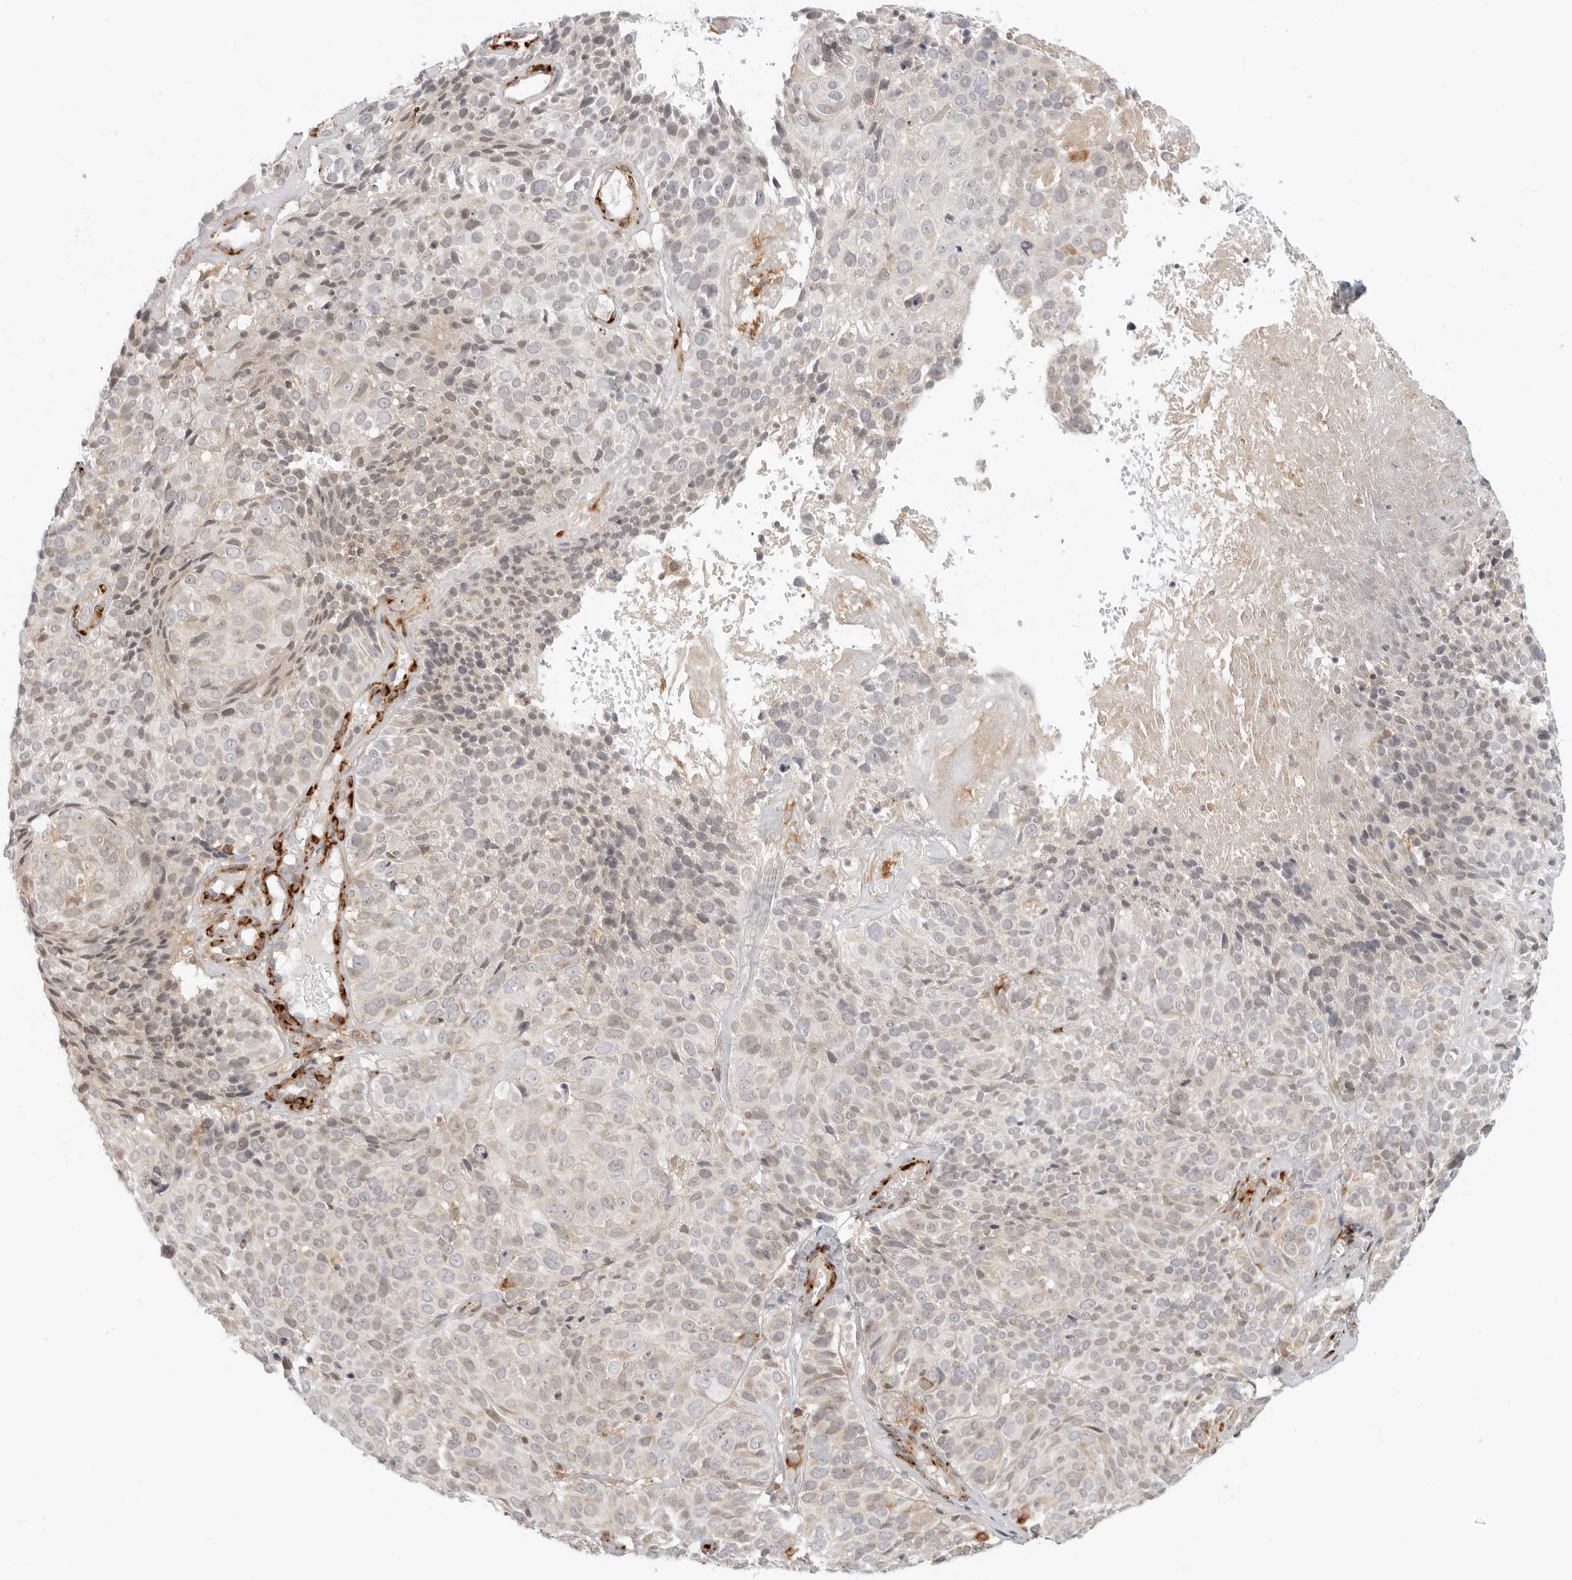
{"staining": {"intensity": "moderate", "quantity": "<25%", "location": "cytoplasmic/membranous"}, "tissue": "cervical cancer", "cell_type": "Tumor cells", "image_type": "cancer", "snomed": [{"axis": "morphology", "description": "Squamous cell carcinoma, NOS"}, {"axis": "topography", "description": "Cervix"}], "caption": "A micrograph of human cervical cancer (squamous cell carcinoma) stained for a protein demonstrates moderate cytoplasmic/membranous brown staining in tumor cells.", "gene": "C1QTNF1", "patient": {"sex": "female", "age": 74}}